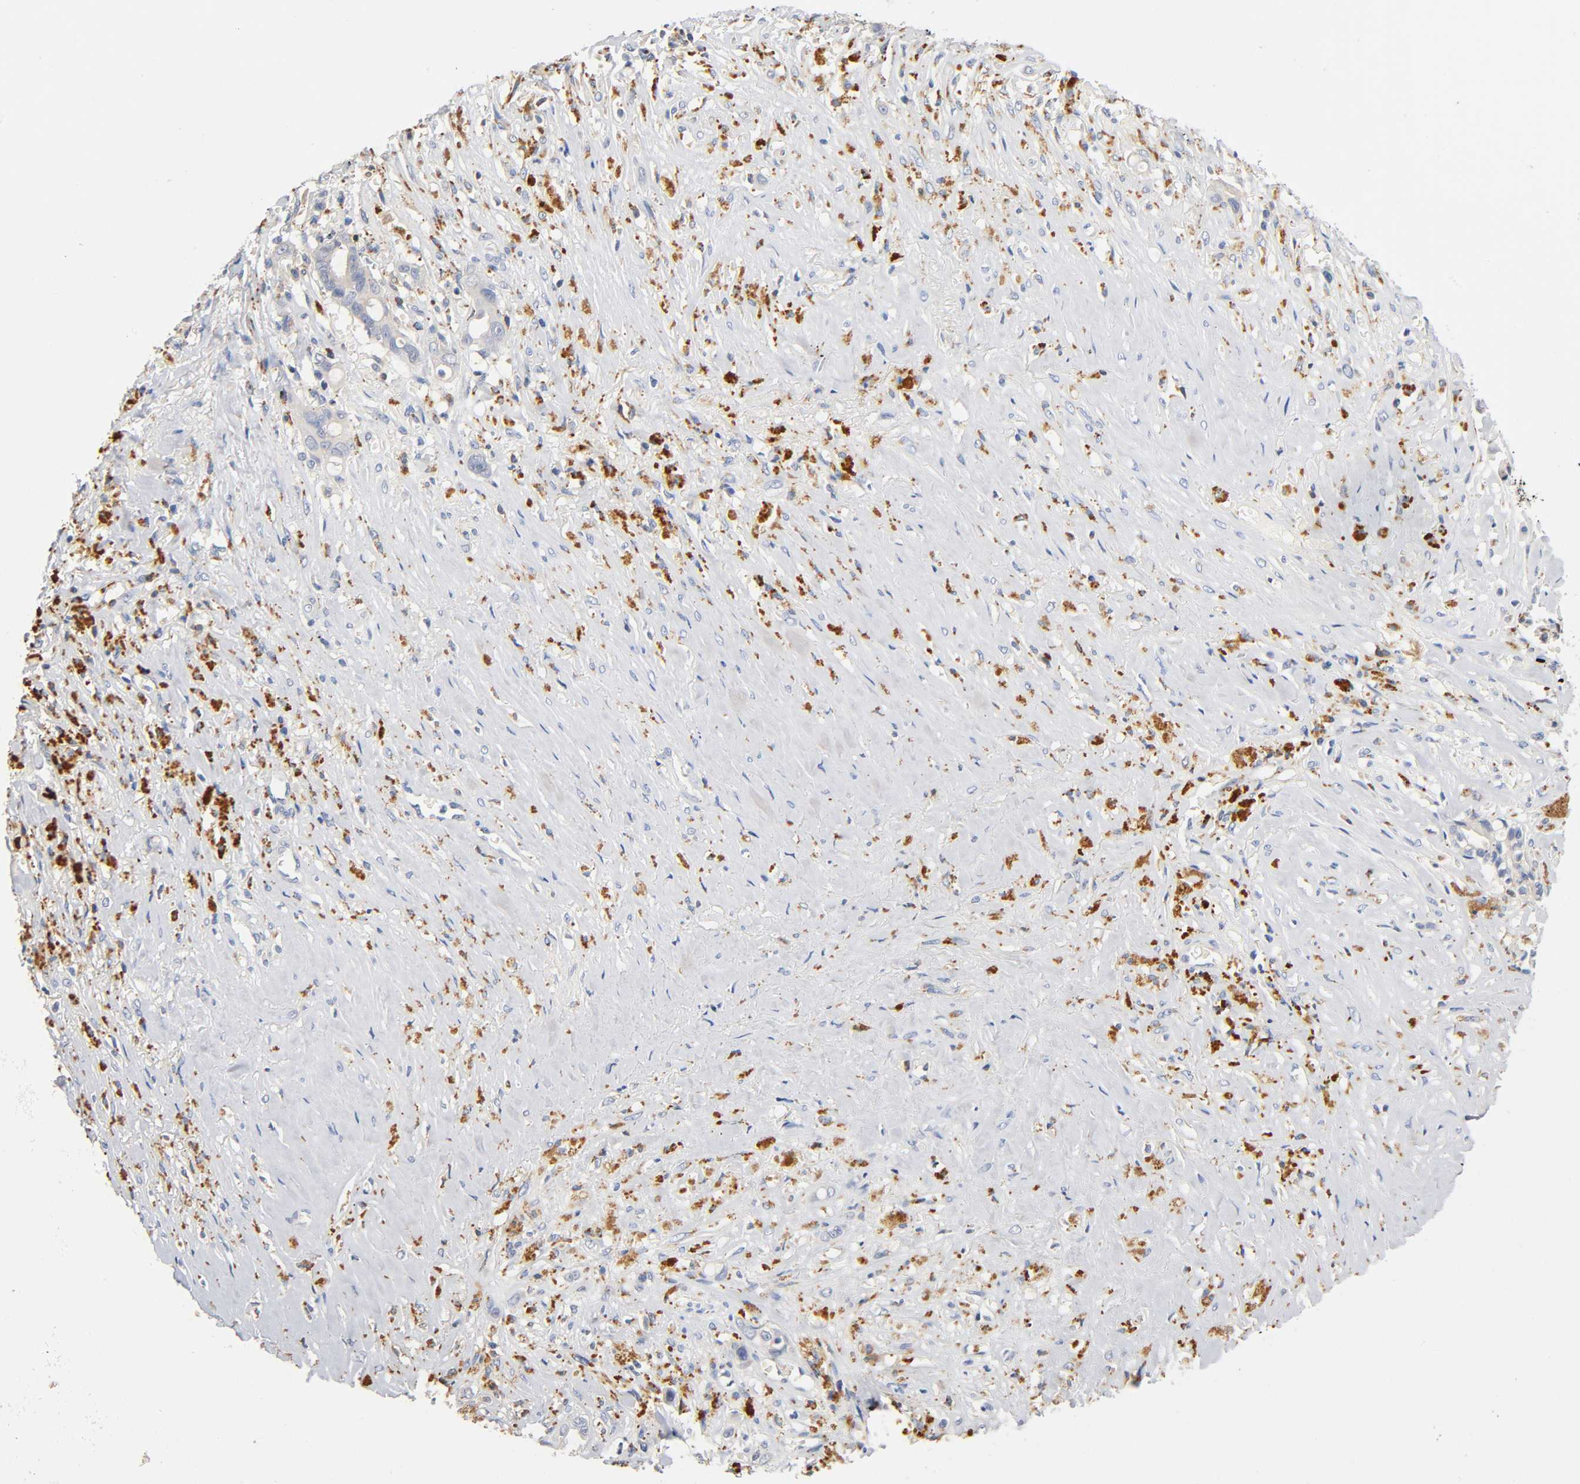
{"staining": {"intensity": "negative", "quantity": "none", "location": "none"}, "tissue": "liver cancer", "cell_type": "Tumor cells", "image_type": "cancer", "snomed": [{"axis": "morphology", "description": "Cholangiocarcinoma"}, {"axis": "topography", "description": "Liver"}], "caption": "DAB immunohistochemical staining of liver cholangiocarcinoma shows no significant expression in tumor cells.", "gene": "UCKL1", "patient": {"sex": "female", "age": 70}}